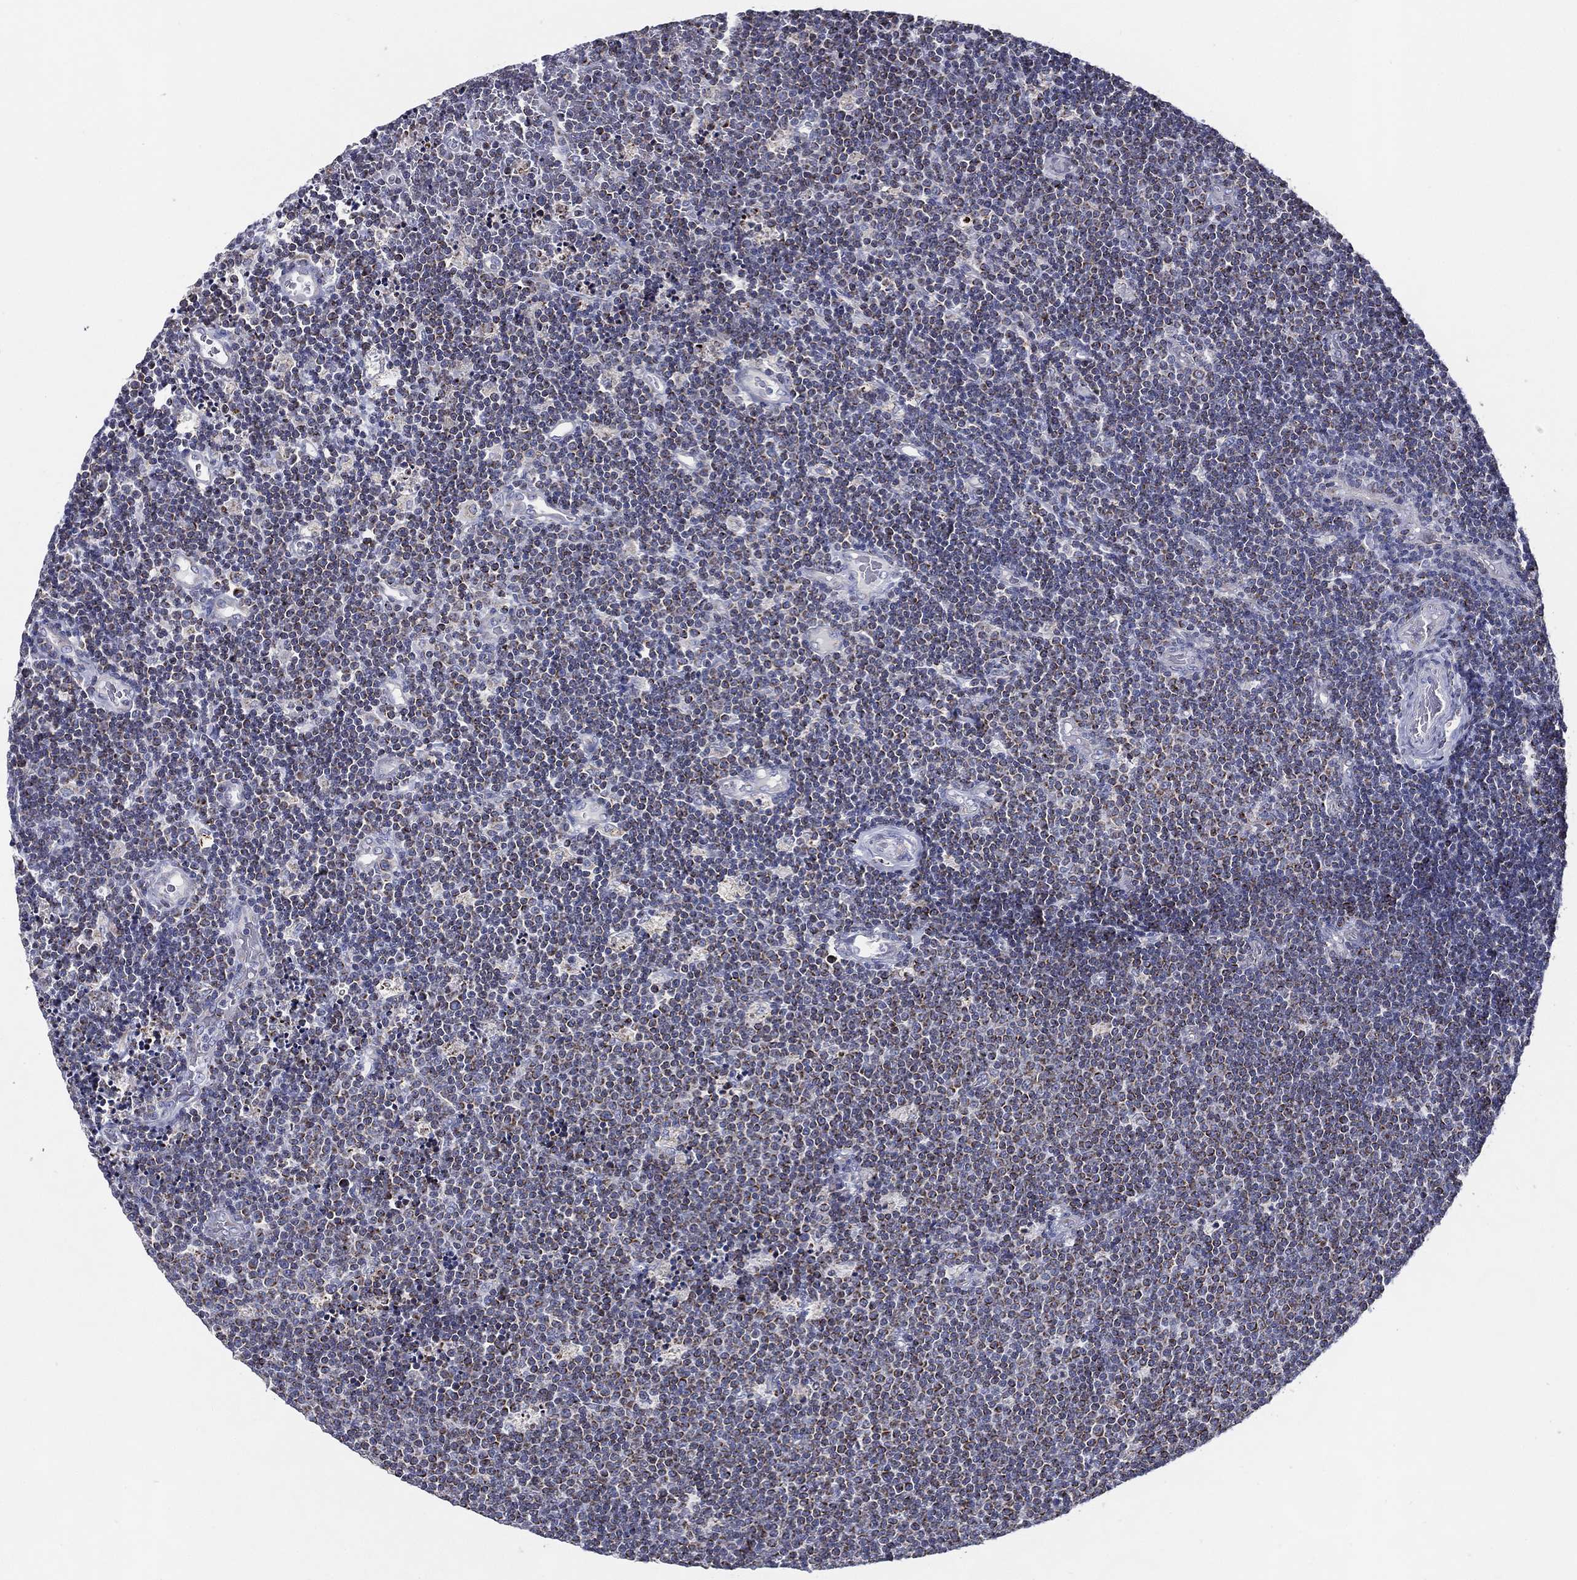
{"staining": {"intensity": "moderate", "quantity": "25%-75%", "location": "cytoplasmic/membranous"}, "tissue": "lymphoma", "cell_type": "Tumor cells", "image_type": "cancer", "snomed": [{"axis": "morphology", "description": "Malignant lymphoma, non-Hodgkin's type, Low grade"}, {"axis": "topography", "description": "Brain"}], "caption": "Moderate cytoplasmic/membranous positivity is present in approximately 25%-75% of tumor cells in lymphoma.", "gene": "SFXN1", "patient": {"sex": "female", "age": 66}}